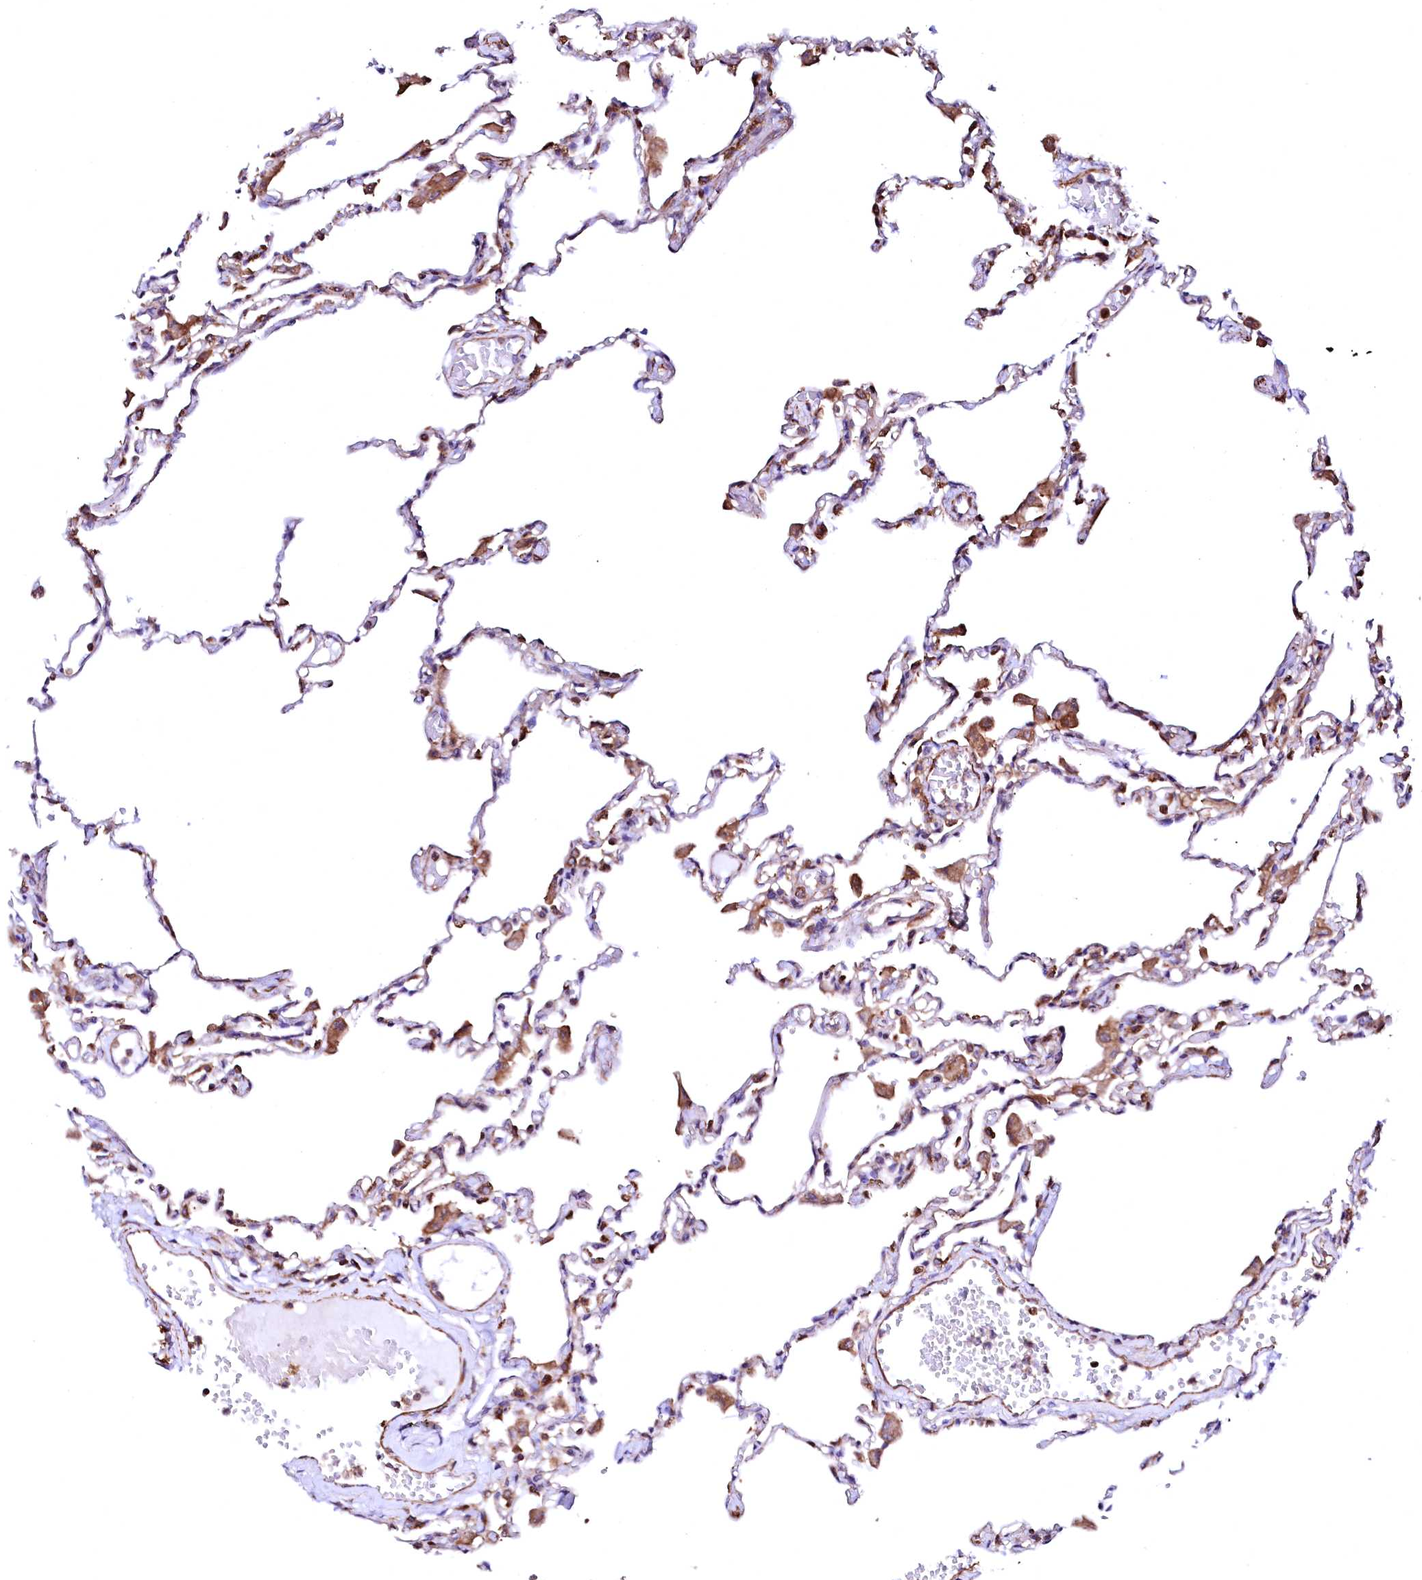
{"staining": {"intensity": "moderate", "quantity": "25%-75%", "location": "cytoplasmic/membranous"}, "tissue": "lung", "cell_type": "Alveolar cells", "image_type": "normal", "snomed": [{"axis": "morphology", "description": "Normal tissue, NOS"}, {"axis": "topography", "description": "Bronchus"}, {"axis": "topography", "description": "Lung"}], "caption": "DAB immunohistochemical staining of benign human lung displays moderate cytoplasmic/membranous protein positivity in about 25%-75% of alveolar cells. (Stains: DAB in brown, nuclei in blue, Microscopy: brightfield microscopy at high magnification).", "gene": "GPR176", "patient": {"sex": "female", "age": 49}}